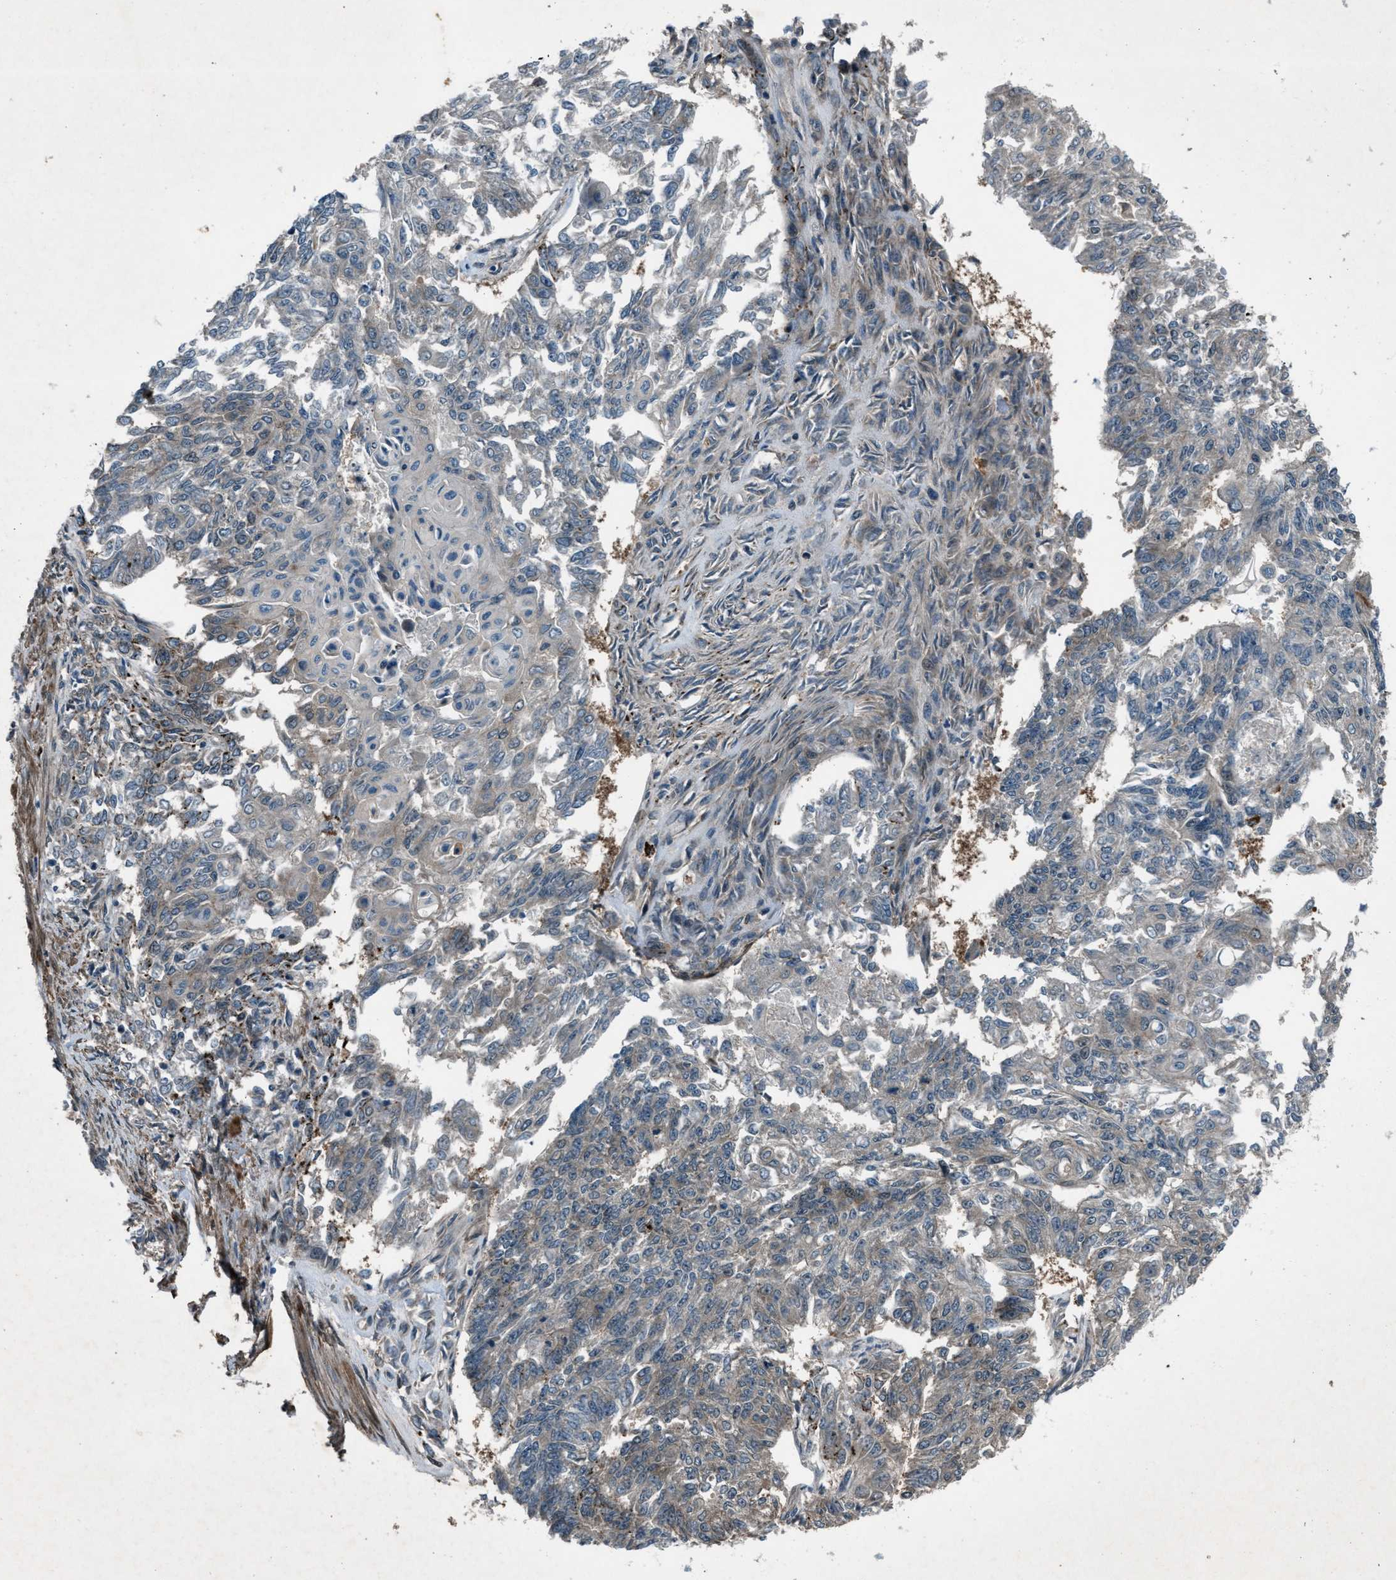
{"staining": {"intensity": "weak", "quantity": "<25%", "location": "cytoplasmic/membranous"}, "tissue": "endometrial cancer", "cell_type": "Tumor cells", "image_type": "cancer", "snomed": [{"axis": "morphology", "description": "Adenocarcinoma, NOS"}, {"axis": "topography", "description": "Endometrium"}], "caption": "This is a image of immunohistochemistry (IHC) staining of endometrial cancer (adenocarcinoma), which shows no positivity in tumor cells. Nuclei are stained in blue.", "gene": "EPSTI1", "patient": {"sex": "female", "age": 32}}